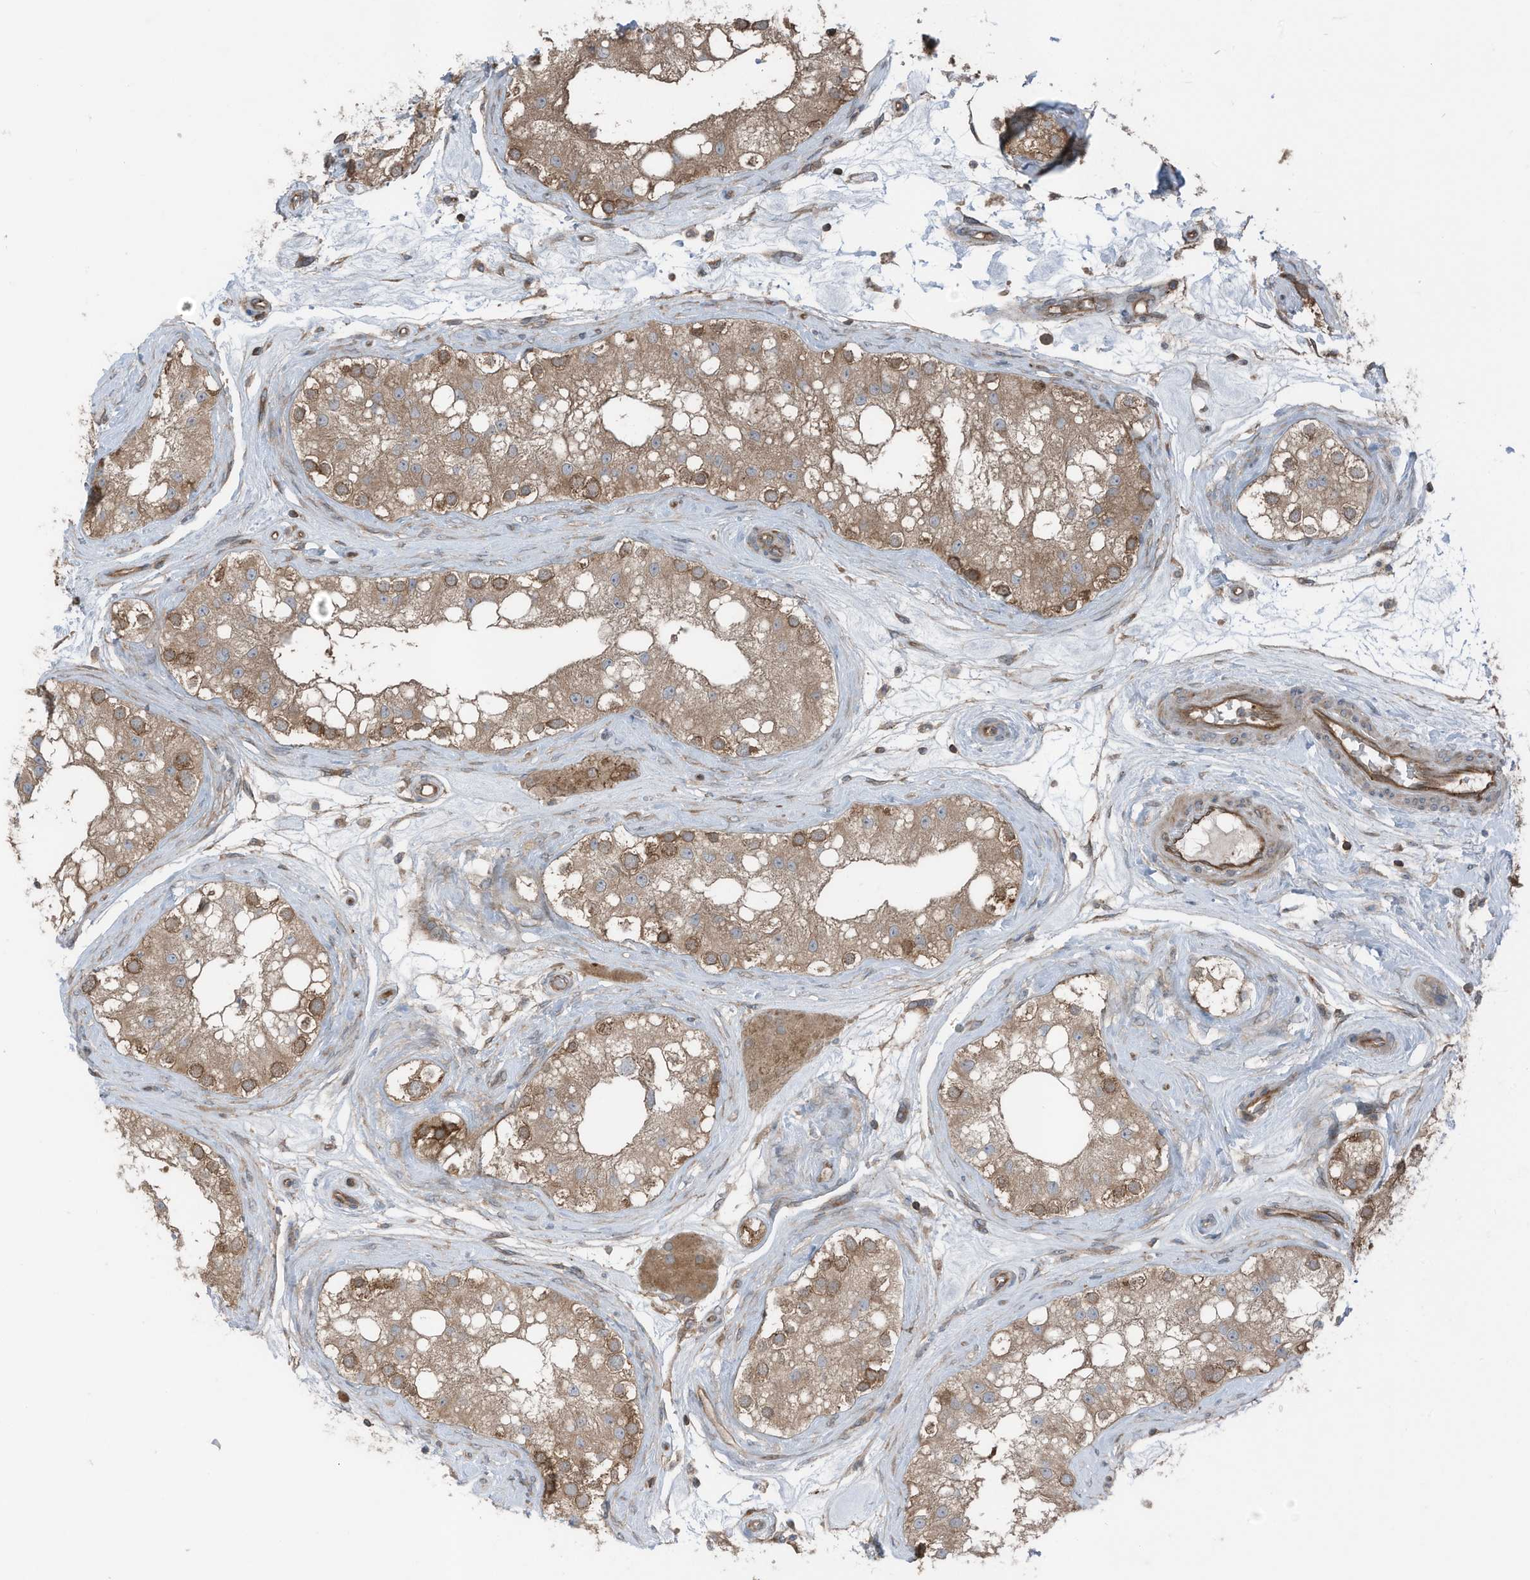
{"staining": {"intensity": "strong", "quantity": ">75%", "location": "cytoplasmic/membranous"}, "tissue": "testis", "cell_type": "Cells in seminiferous ducts", "image_type": "normal", "snomed": [{"axis": "morphology", "description": "Normal tissue, NOS"}, {"axis": "topography", "description": "Testis"}], "caption": "Immunohistochemistry staining of unremarkable testis, which reveals high levels of strong cytoplasmic/membranous staining in approximately >75% of cells in seminiferous ducts indicating strong cytoplasmic/membranous protein staining. The staining was performed using DAB (brown) for protein detection and nuclei were counterstained in hematoxylin (blue).", "gene": "TXNDC9", "patient": {"sex": "male", "age": 84}}